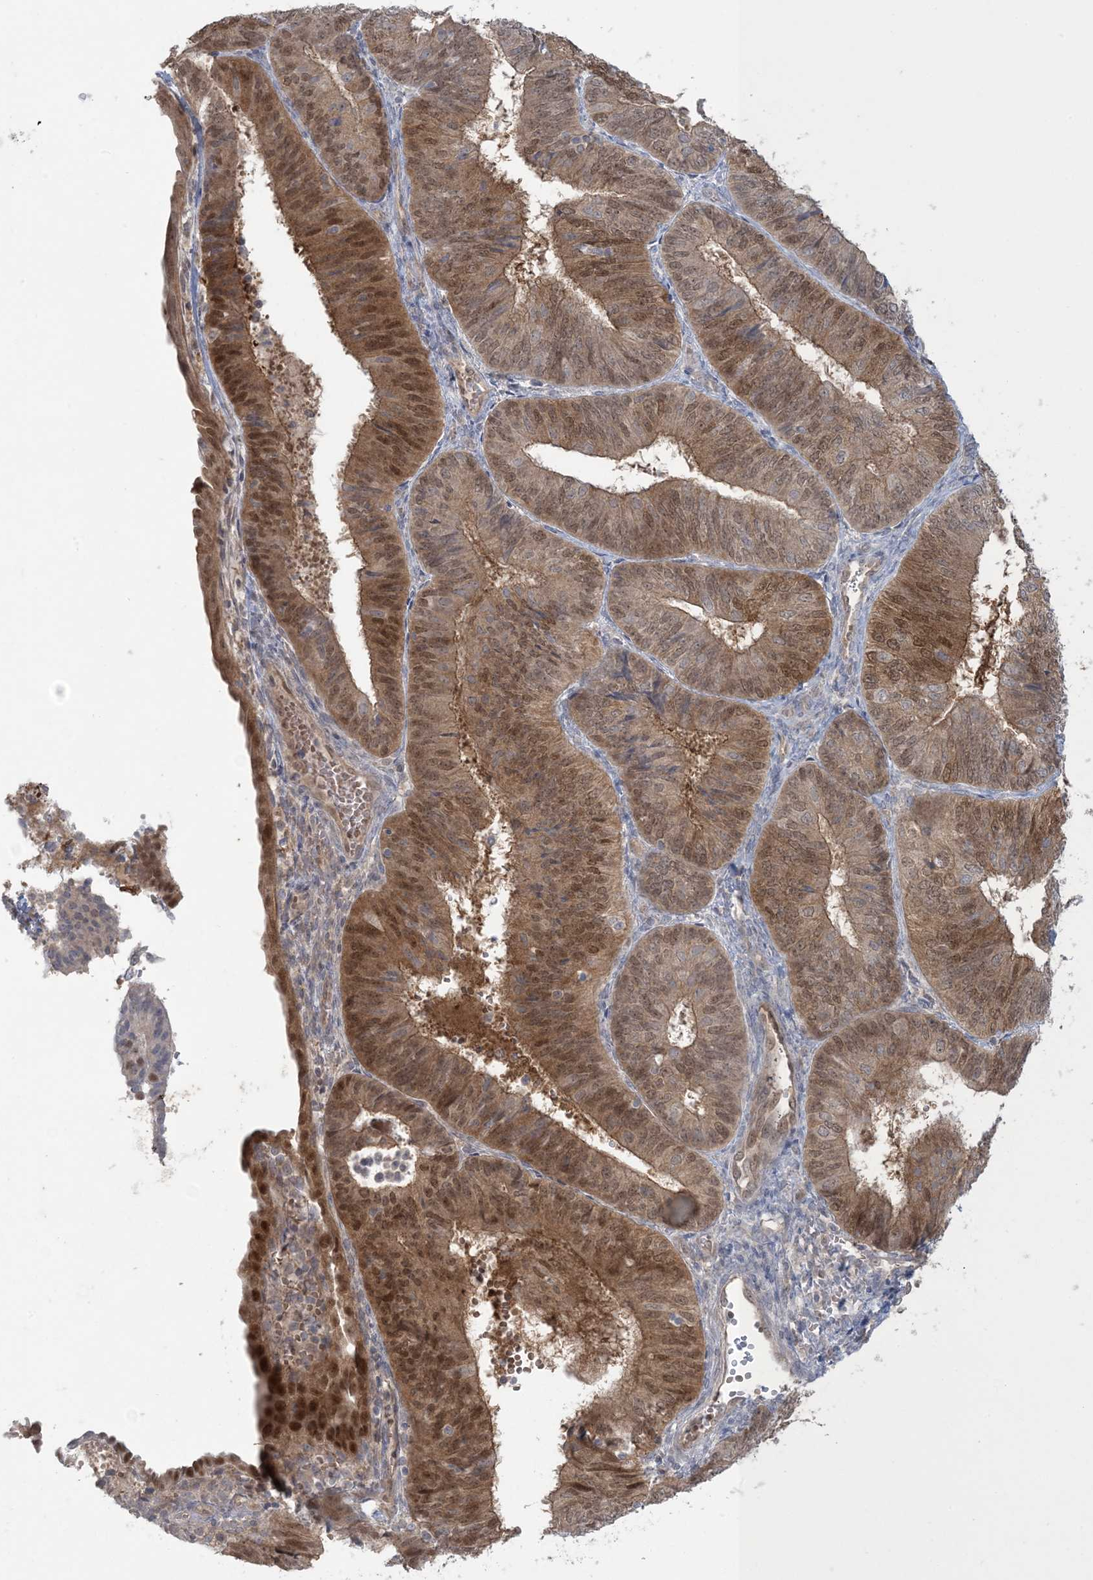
{"staining": {"intensity": "moderate", "quantity": ">75%", "location": "cytoplasmic/membranous,nuclear"}, "tissue": "endometrial cancer", "cell_type": "Tumor cells", "image_type": "cancer", "snomed": [{"axis": "morphology", "description": "Adenocarcinoma, NOS"}, {"axis": "topography", "description": "Endometrium"}], "caption": "DAB (3,3'-diaminobenzidine) immunohistochemical staining of endometrial cancer displays moderate cytoplasmic/membranous and nuclear protein positivity in about >75% of tumor cells.", "gene": "NRBP2", "patient": {"sex": "female", "age": 58}}